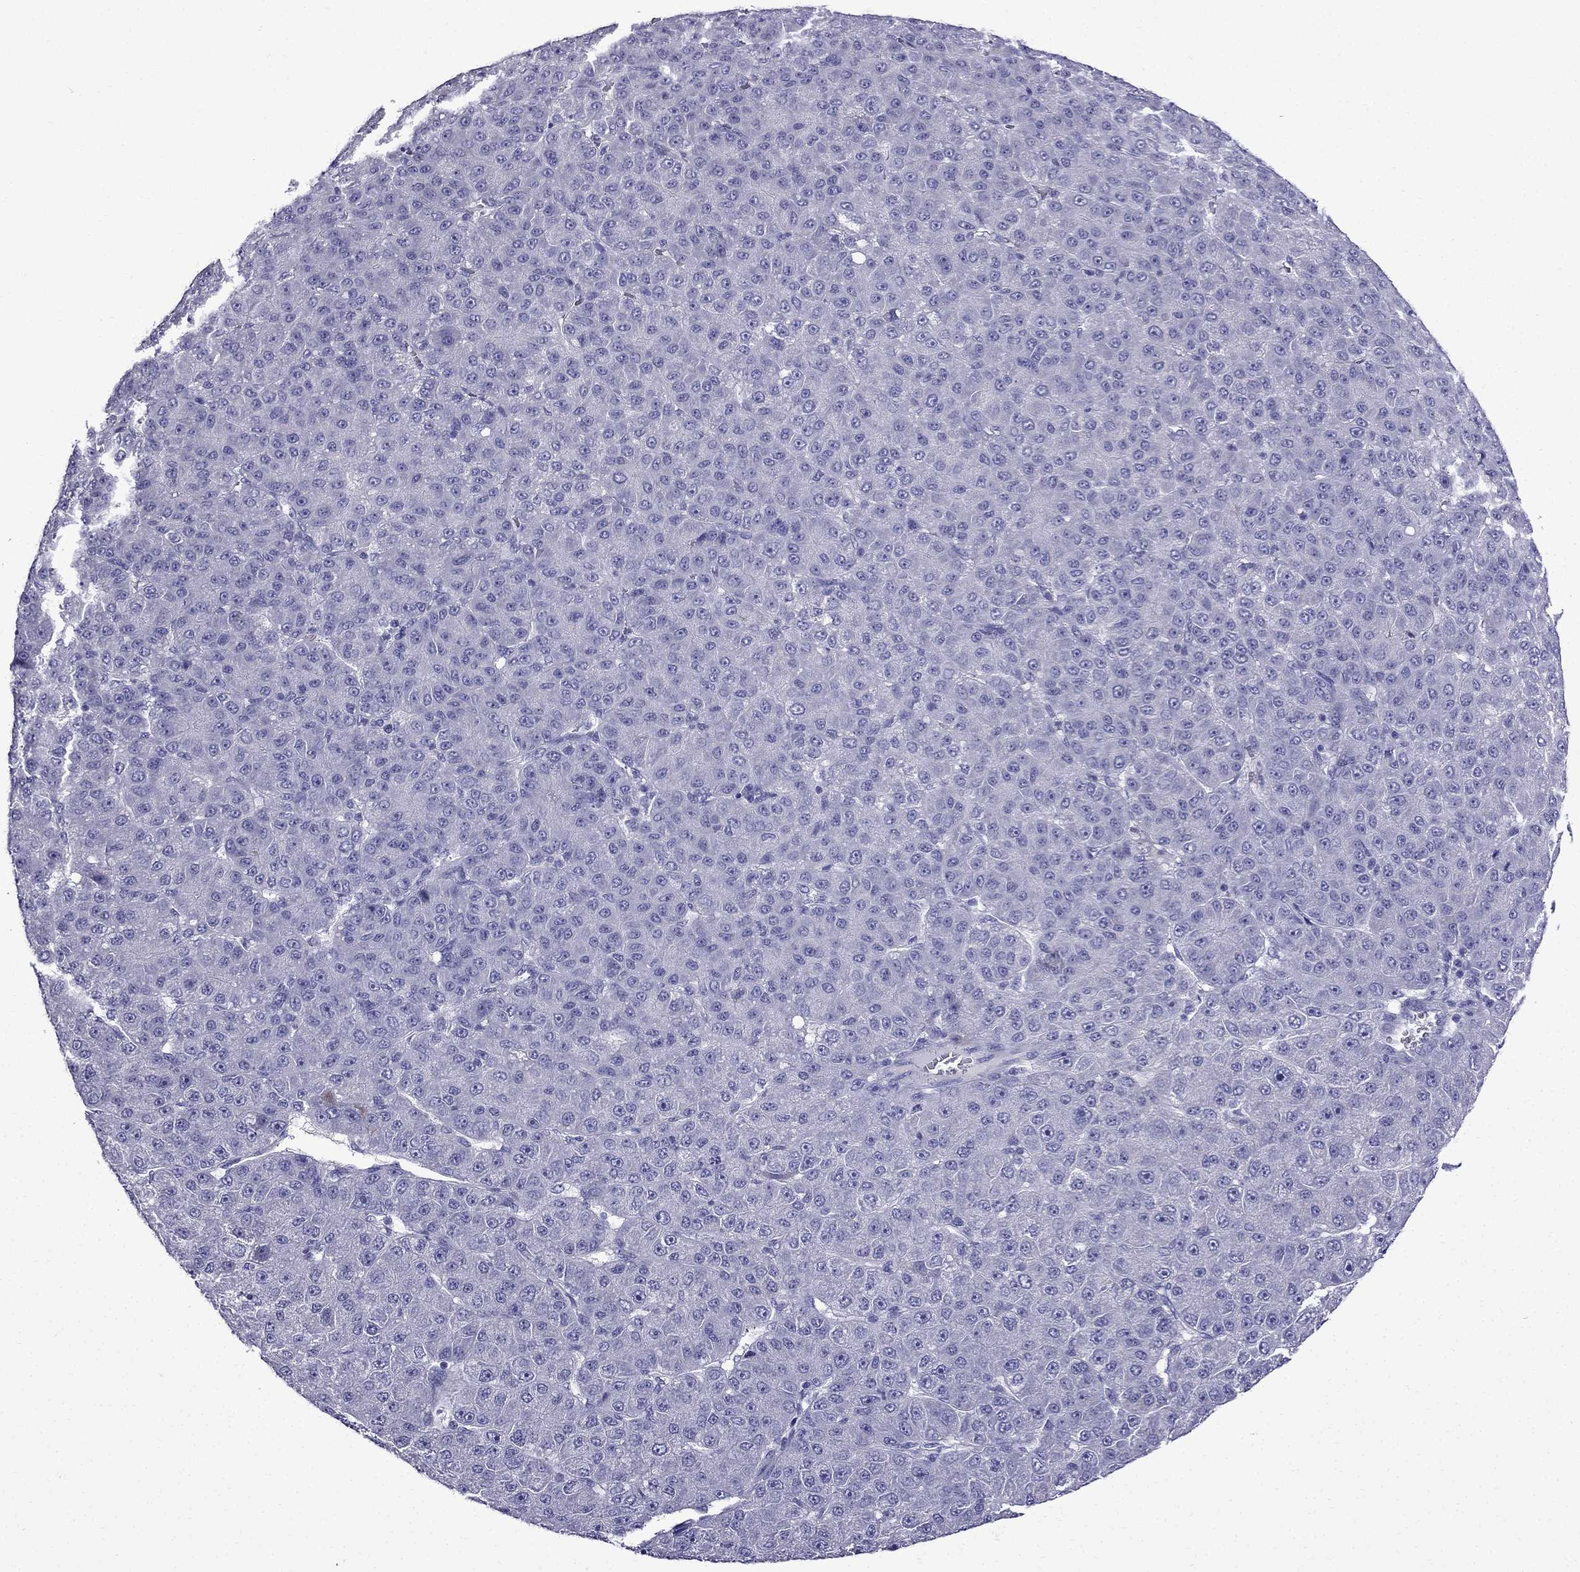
{"staining": {"intensity": "negative", "quantity": "none", "location": "none"}, "tissue": "liver cancer", "cell_type": "Tumor cells", "image_type": "cancer", "snomed": [{"axis": "morphology", "description": "Carcinoma, Hepatocellular, NOS"}, {"axis": "topography", "description": "Liver"}], "caption": "Tumor cells show no significant protein staining in liver hepatocellular carcinoma.", "gene": "ERC2", "patient": {"sex": "male", "age": 67}}